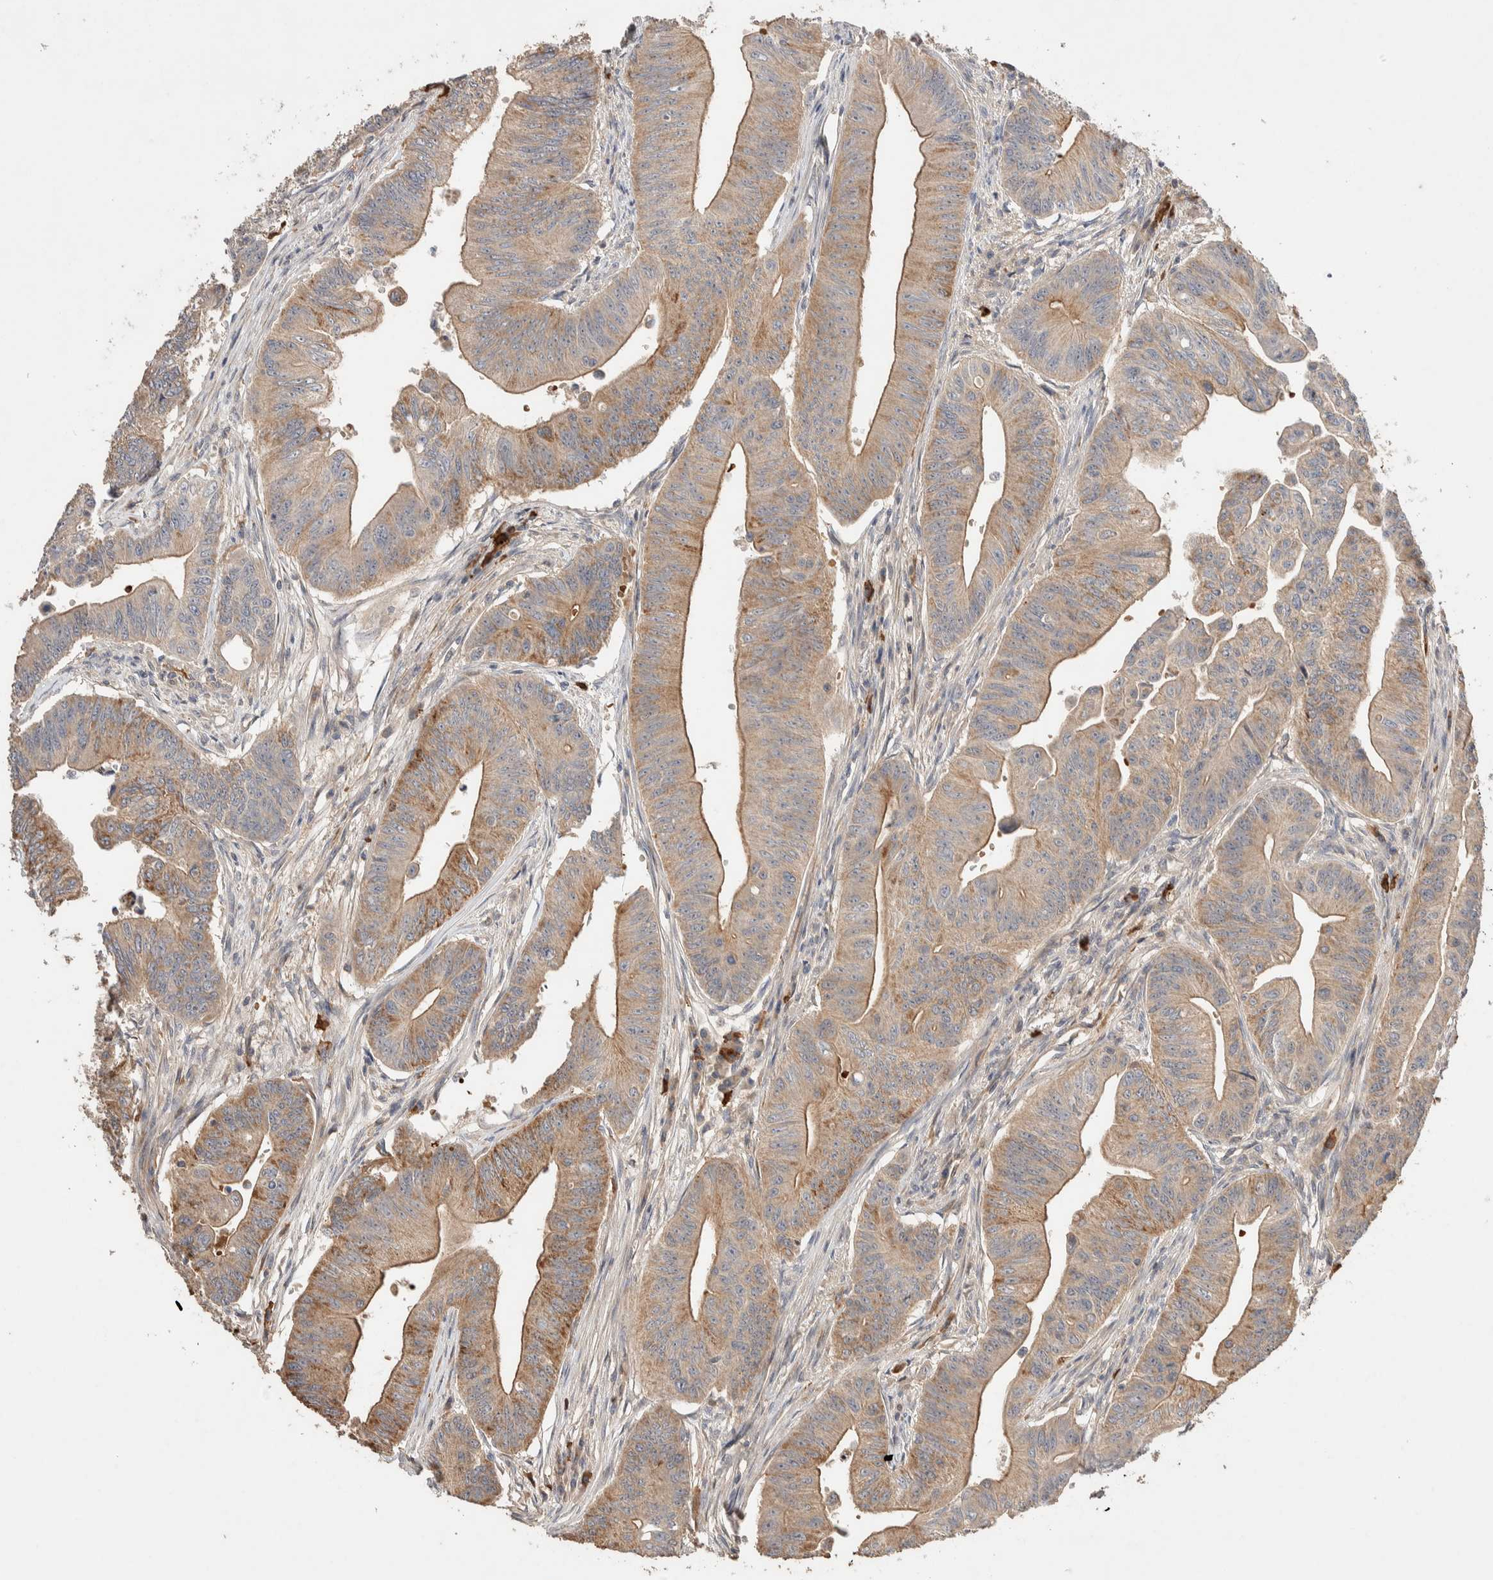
{"staining": {"intensity": "weak", "quantity": ">75%", "location": "cytoplasmic/membranous"}, "tissue": "colorectal cancer", "cell_type": "Tumor cells", "image_type": "cancer", "snomed": [{"axis": "morphology", "description": "Adenoma, NOS"}, {"axis": "morphology", "description": "Adenocarcinoma, NOS"}, {"axis": "topography", "description": "Colon"}], "caption": "IHC (DAB) staining of human colorectal cancer (adenoma) shows weak cytoplasmic/membranous protein expression in about >75% of tumor cells. The staining is performed using DAB brown chromogen to label protein expression. The nuclei are counter-stained blue using hematoxylin.", "gene": "WDR91", "patient": {"sex": "male", "age": 79}}